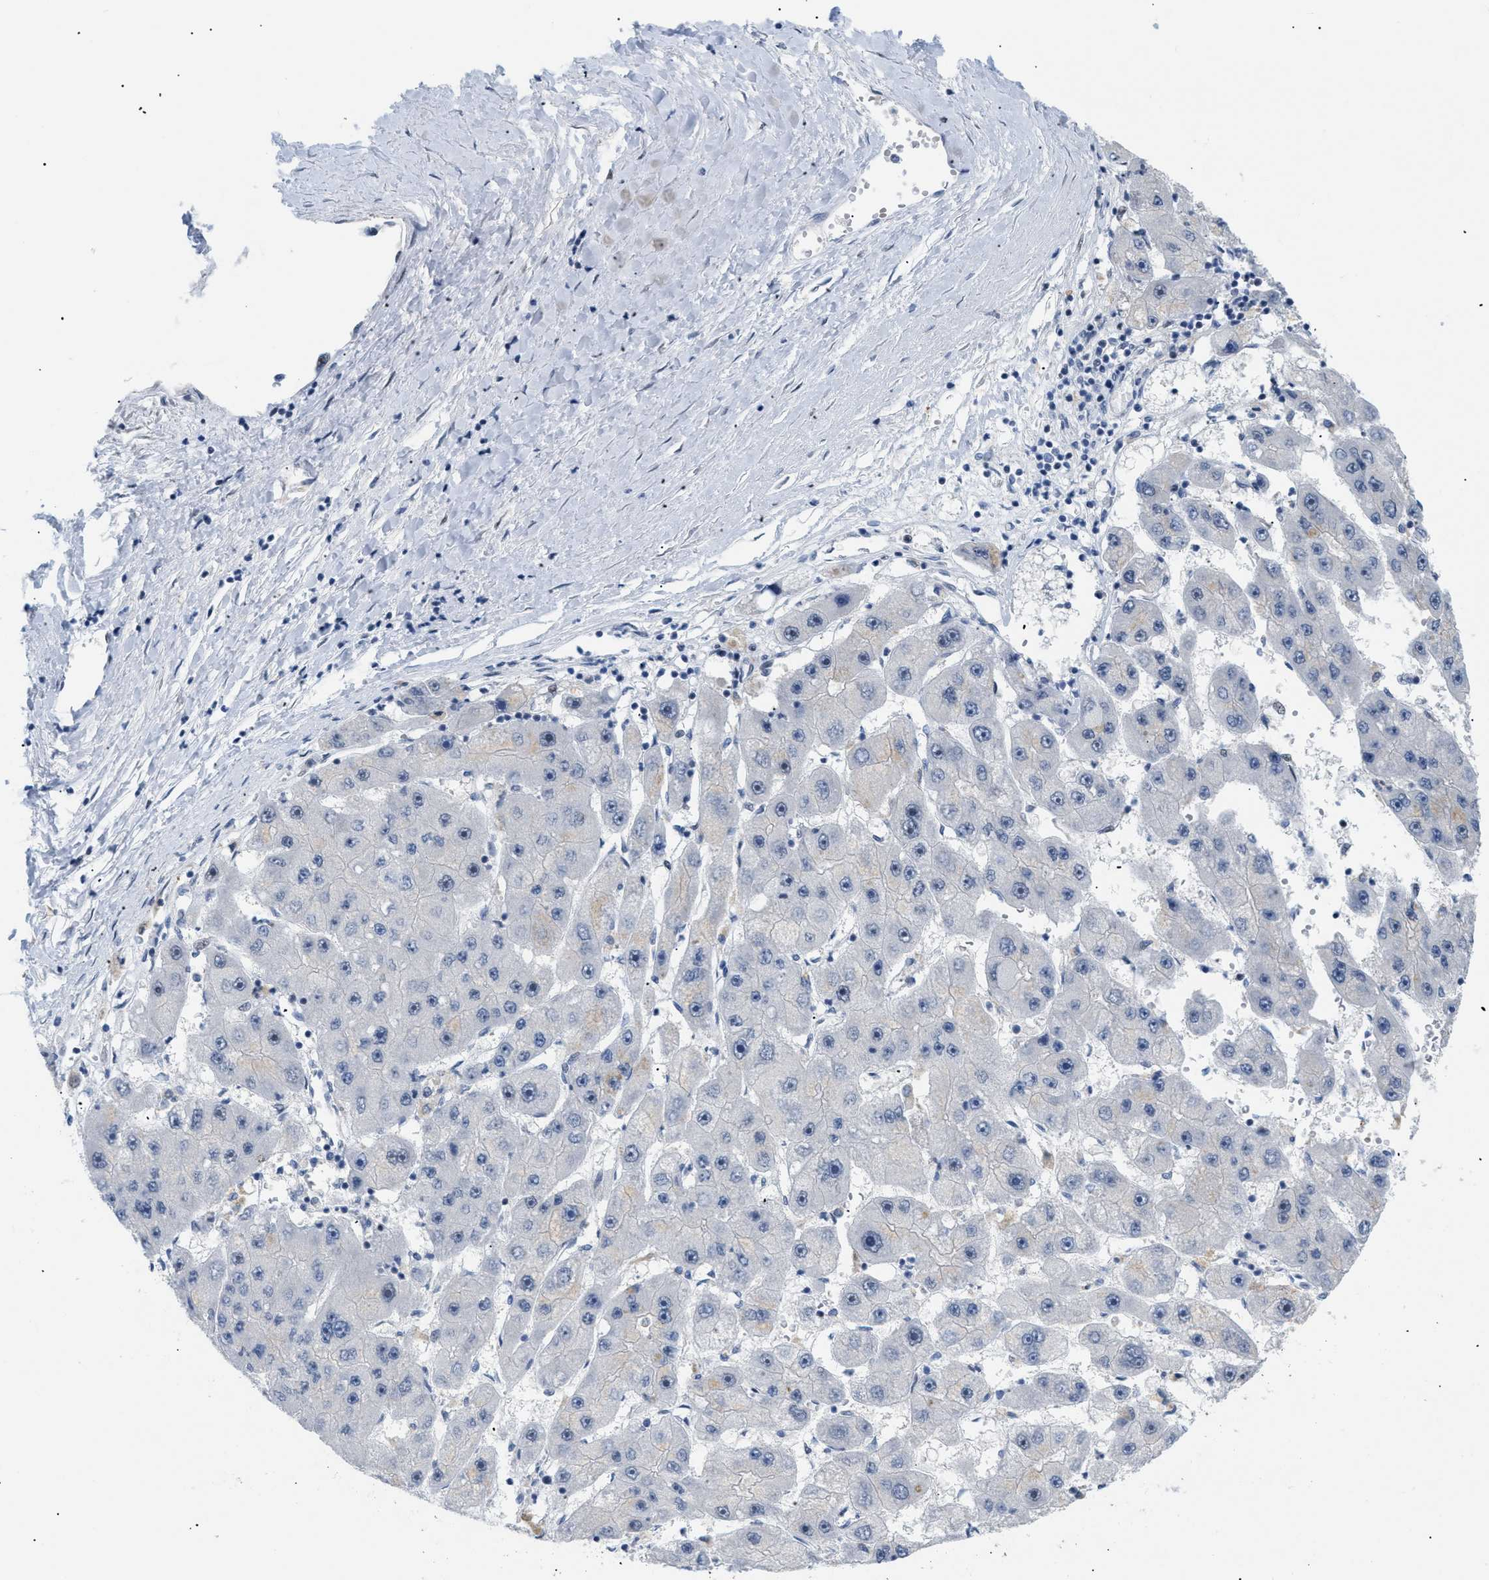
{"staining": {"intensity": "negative", "quantity": "none", "location": "none"}, "tissue": "liver cancer", "cell_type": "Tumor cells", "image_type": "cancer", "snomed": [{"axis": "morphology", "description": "Carcinoma, Hepatocellular, NOS"}, {"axis": "topography", "description": "Liver"}], "caption": "Human liver cancer (hepatocellular carcinoma) stained for a protein using immunohistochemistry (IHC) exhibits no expression in tumor cells.", "gene": "MED1", "patient": {"sex": "female", "age": 61}}